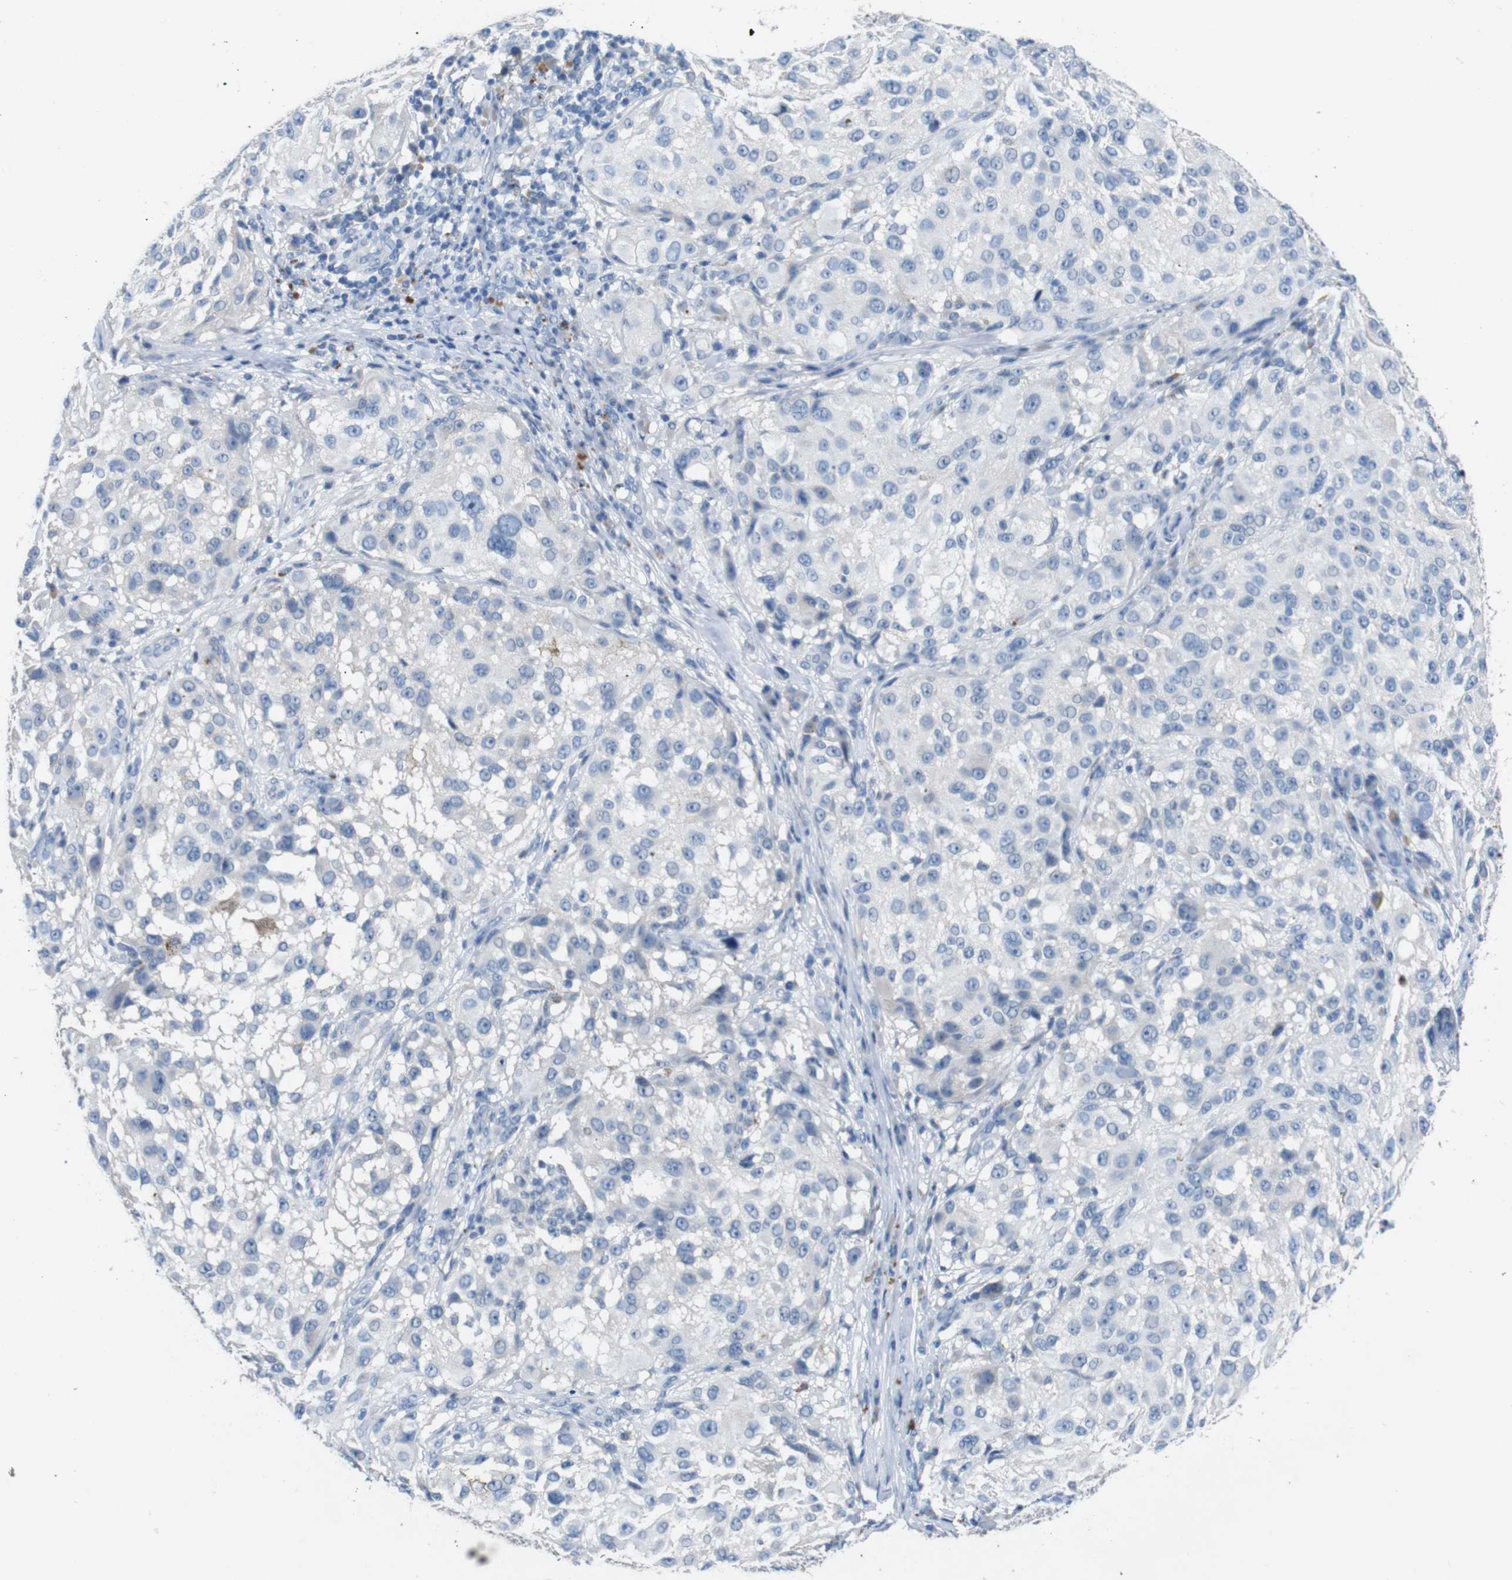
{"staining": {"intensity": "negative", "quantity": "none", "location": "none"}, "tissue": "melanoma", "cell_type": "Tumor cells", "image_type": "cancer", "snomed": [{"axis": "morphology", "description": "Necrosis, NOS"}, {"axis": "morphology", "description": "Malignant melanoma, NOS"}, {"axis": "topography", "description": "Skin"}], "caption": "Immunohistochemistry image of neoplastic tissue: human malignant melanoma stained with DAB reveals no significant protein expression in tumor cells.", "gene": "SLC2A8", "patient": {"sex": "female", "age": 87}}